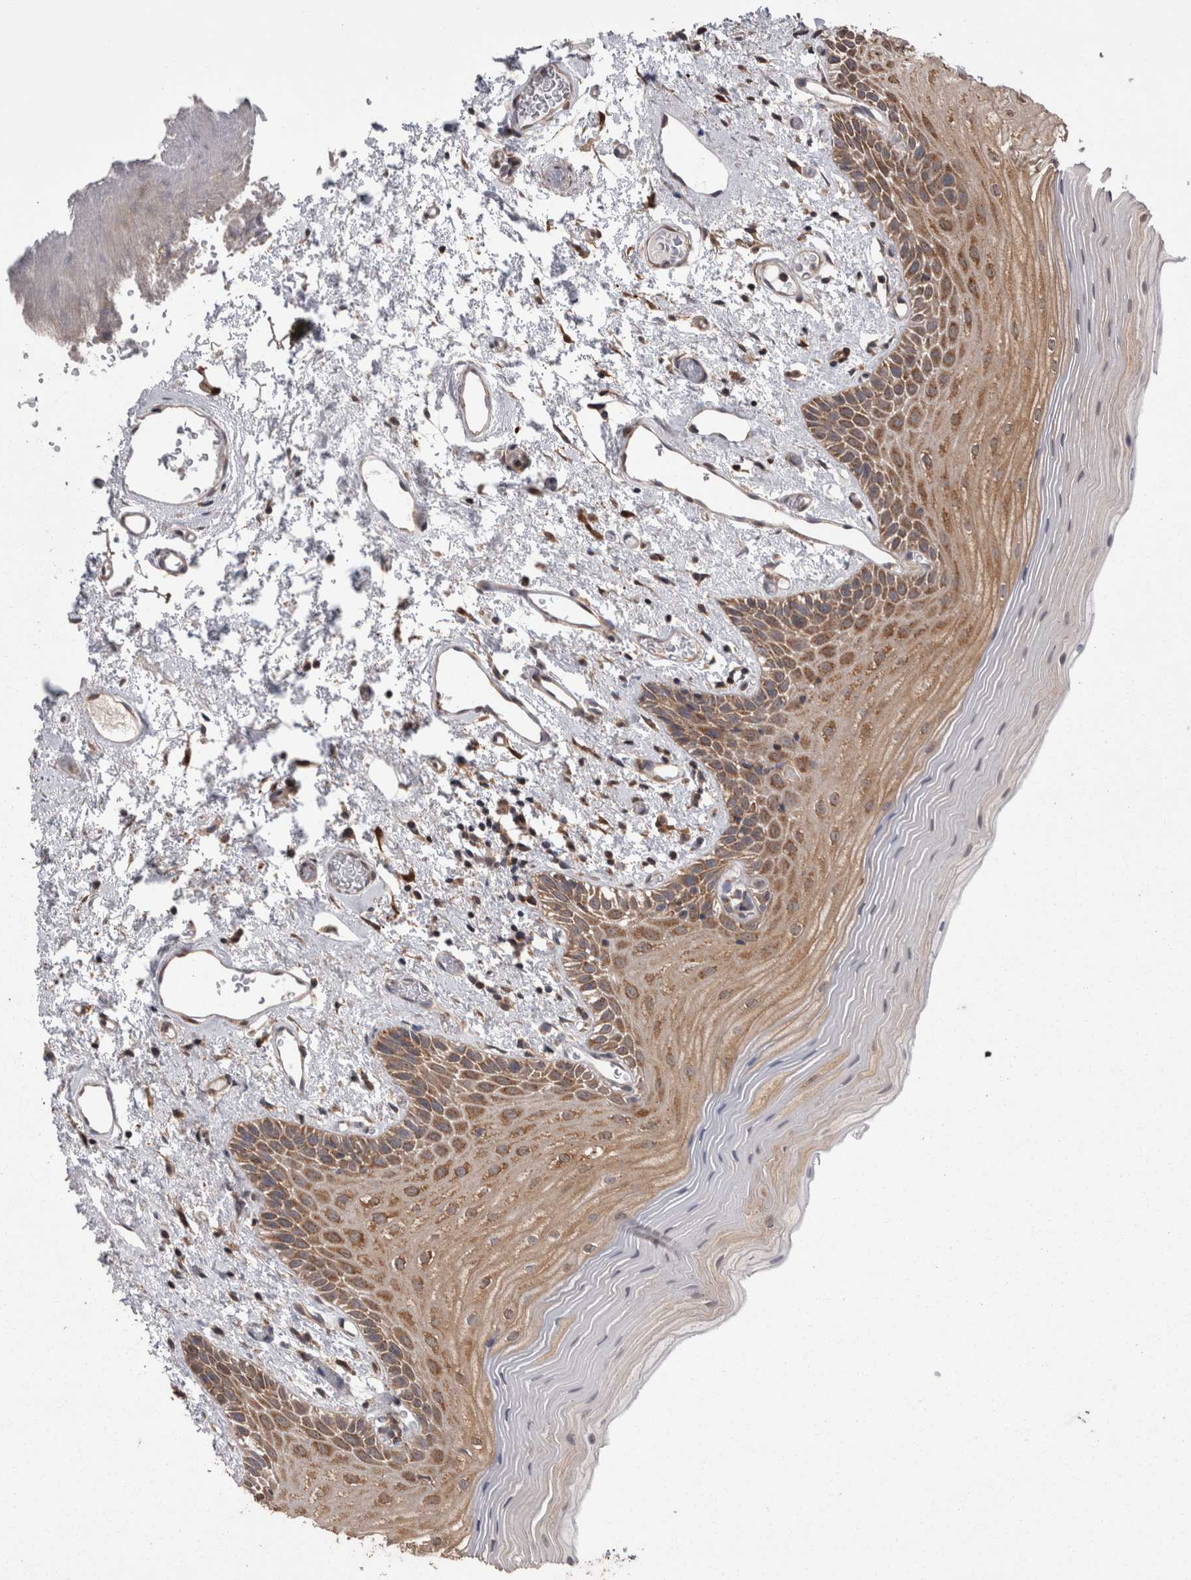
{"staining": {"intensity": "moderate", "quantity": ">75%", "location": "cytoplasmic/membranous"}, "tissue": "oral mucosa", "cell_type": "Squamous epithelial cells", "image_type": "normal", "snomed": [{"axis": "morphology", "description": "Normal tissue, NOS"}, {"axis": "topography", "description": "Oral tissue"}], "caption": "Protein expression by IHC exhibits moderate cytoplasmic/membranous positivity in about >75% of squamous epithelial cells in normal oral mucosa.", "gene": "DDX6", "patient": {"sex": "male", "age": 52}}